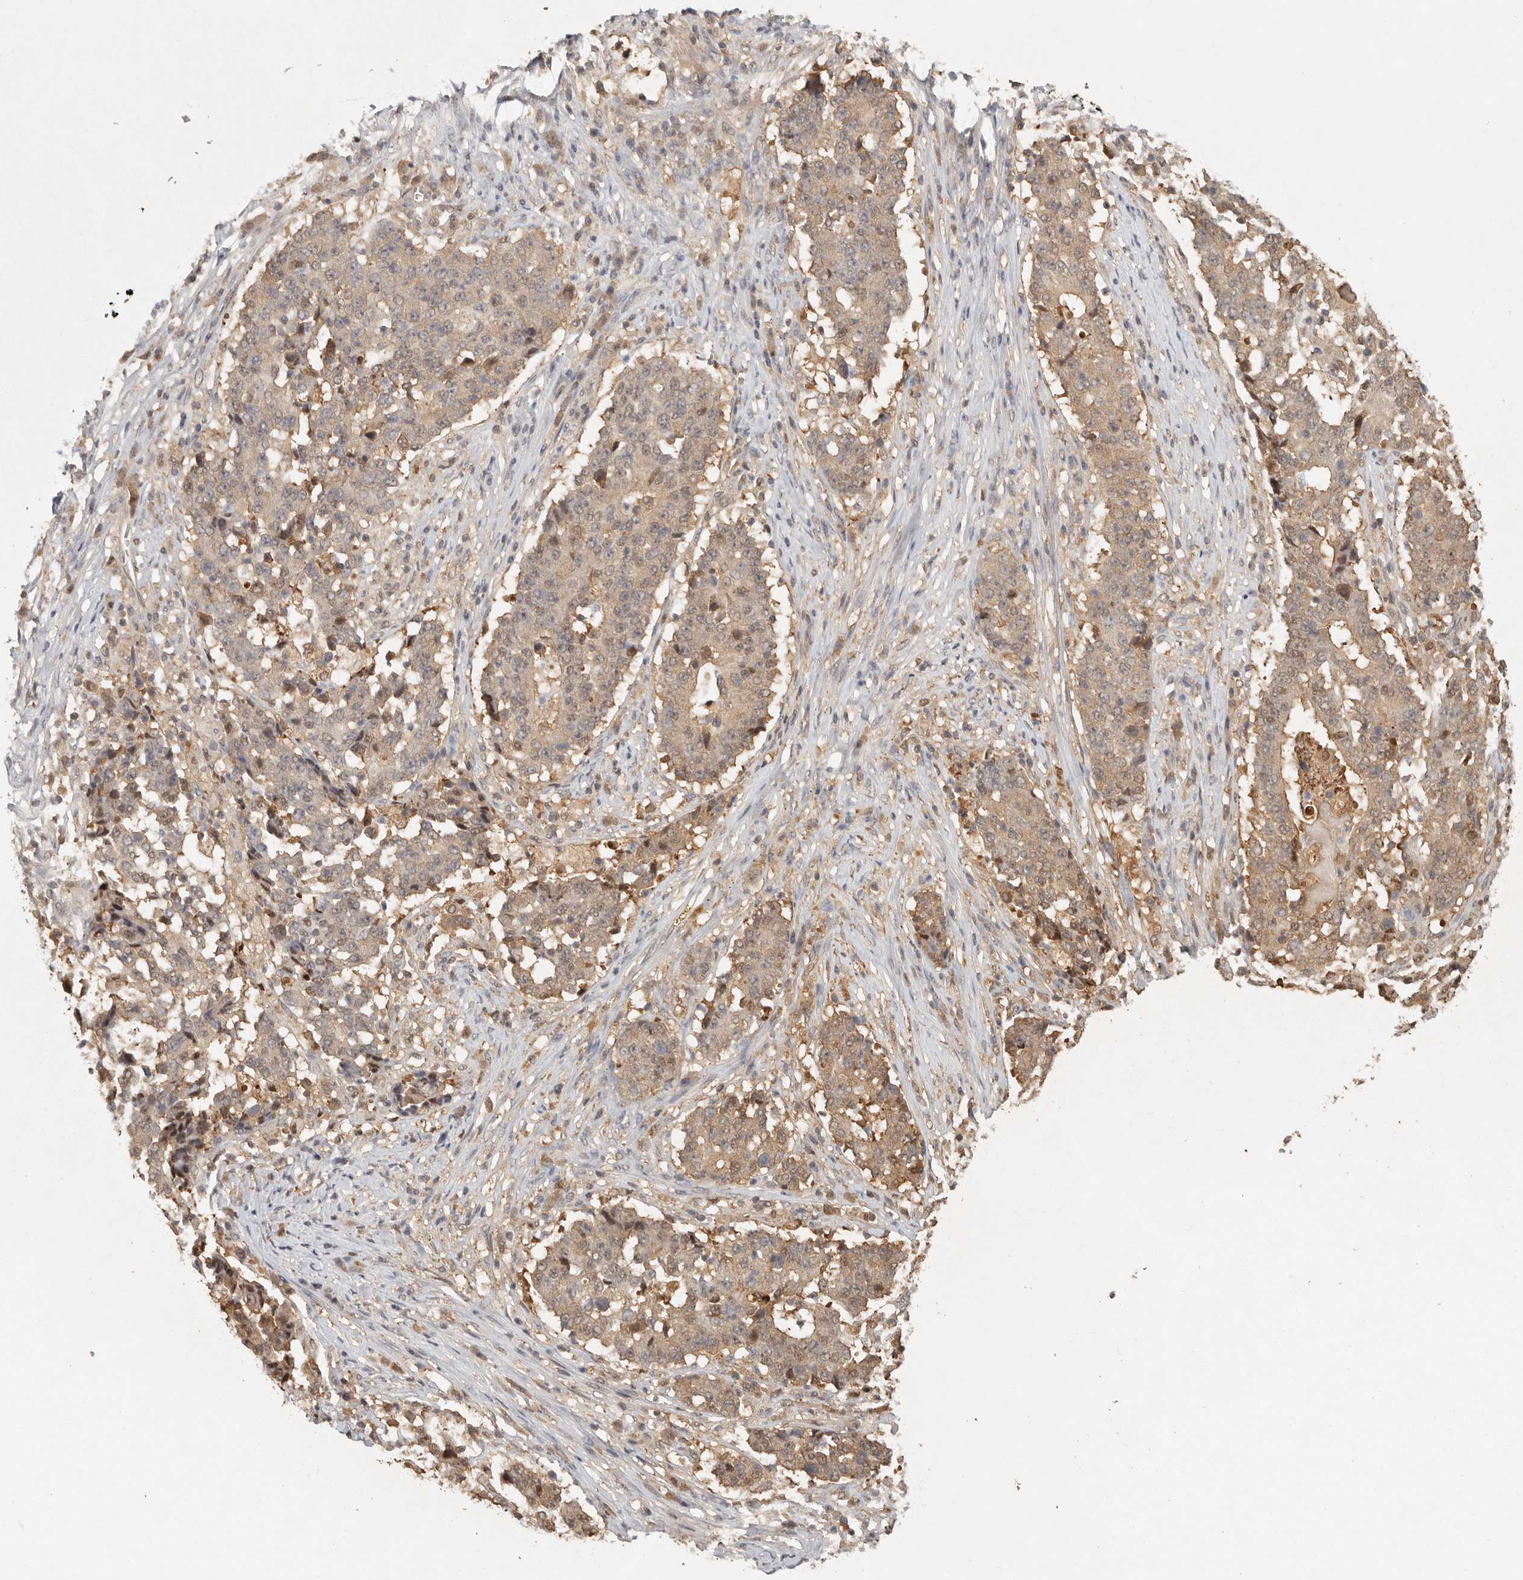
{"staining": {"intensity": "weak", "quantity": ">75%", "location": "cytoplasmic/membranous,nuclear"}, "tissue": "stomach cancer", "cell_type": "Tumor cells", "image_type": "cancer", "snomed": [{"axis": "morphology", "description": "Adenocarcinoma, NOS"}, {"axis": "topography", "description": "Stomach"}], "caption": "Stomach cancer stained for a protein exhibits weak cytoplasmic/membranous and nuclear positivity in tumor cells.", "gene": "PSMA5", "patient": {"sex": "male", "age": 59}}